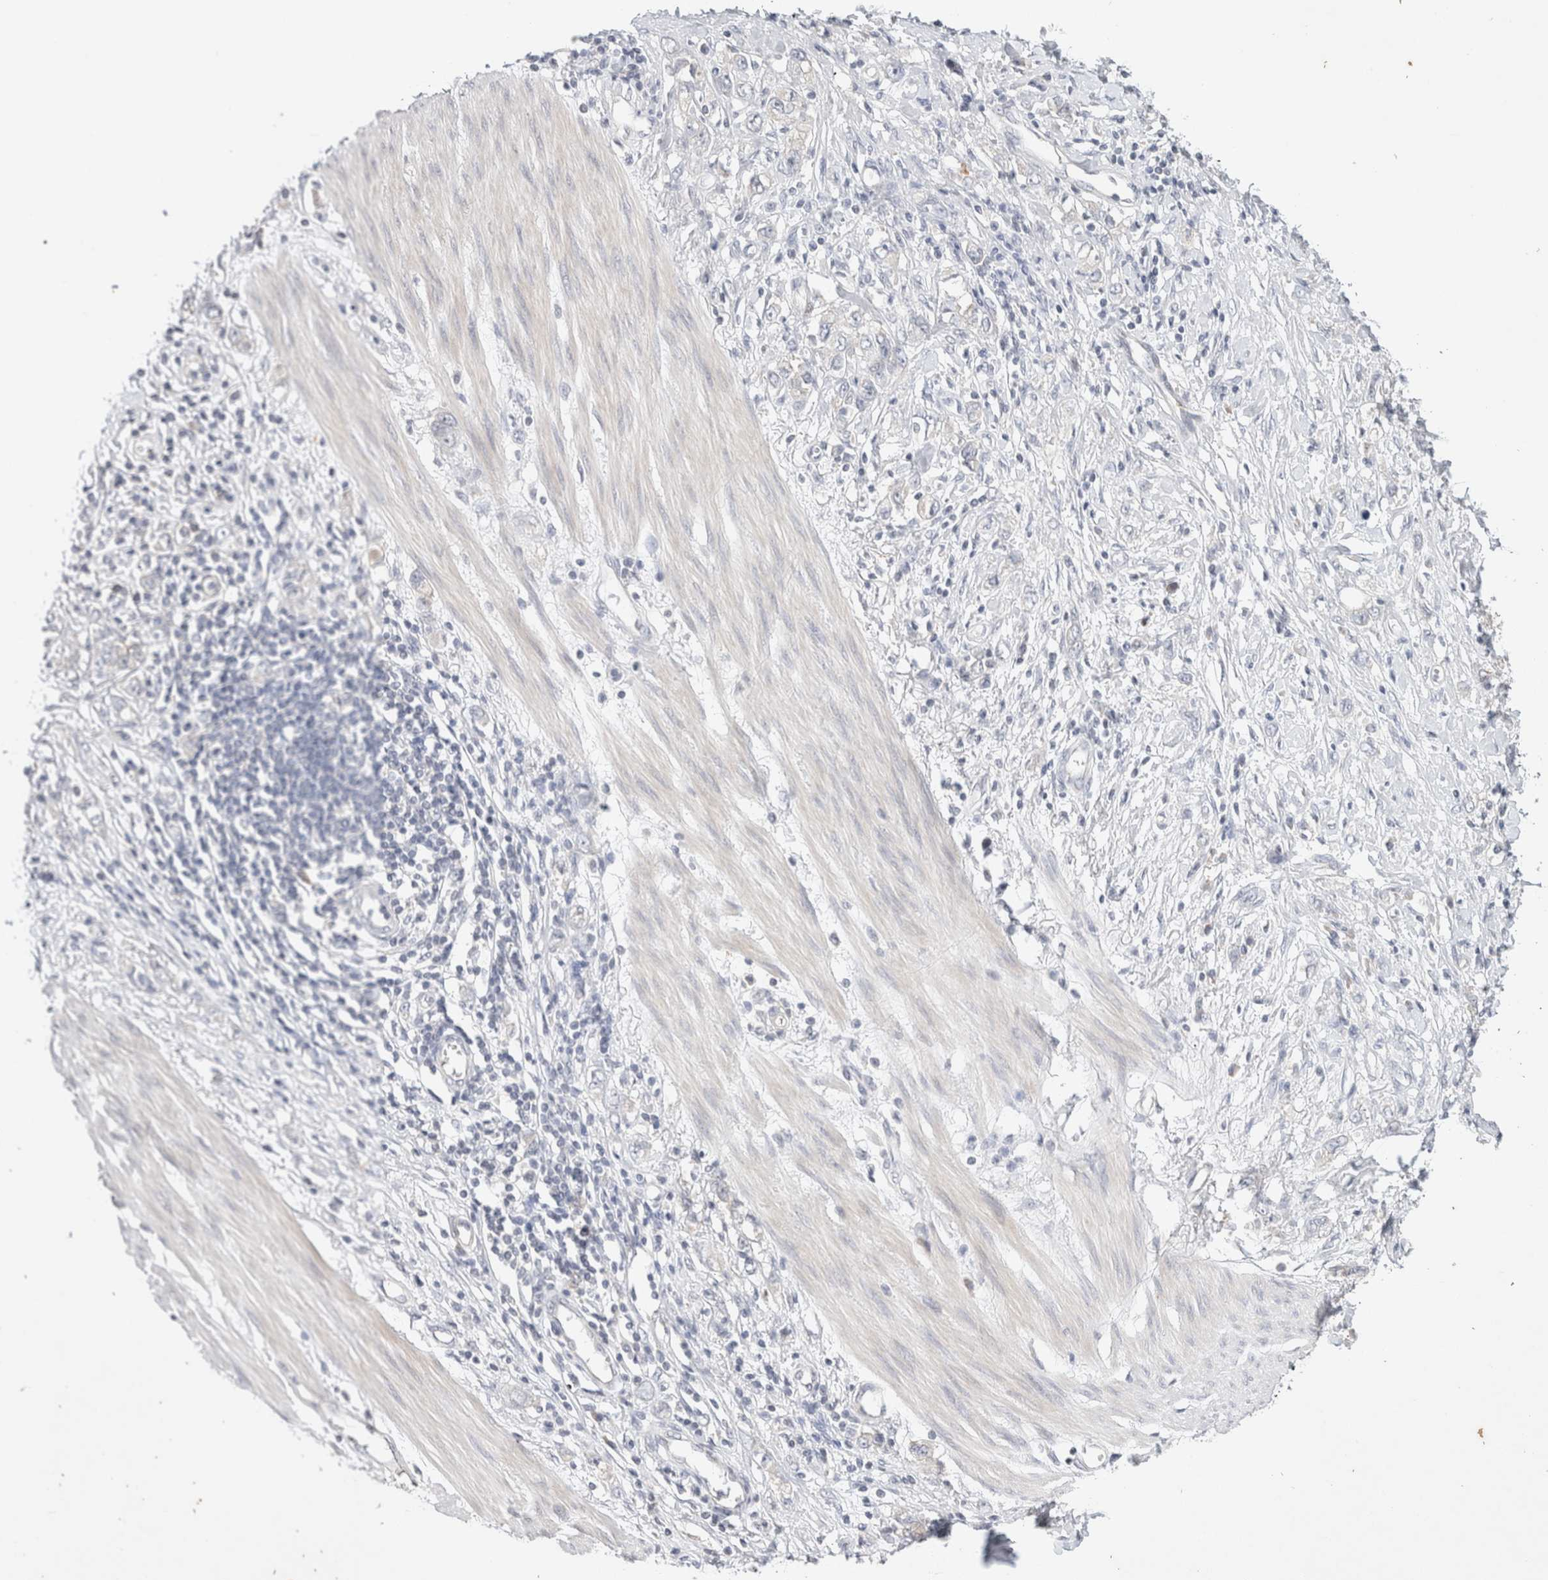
{"staining": {"intensity": "negative", "quantity": "none", "location": "none"}, "tissue": "stomach cancer", "cell_type": "Tumor cells", "image_type": "cancer", "snomed": [{"axis": "morphology", "description": "Adenocarcinoma, NOS"}, {"axis": "topography", "description": "Stomach"}], "caption": "Tumor cells are negative for protein expression in human adenocarcinoma (stomach).", "gene": "SPRTN", "patient": {"sex": "female", "age": 76}}